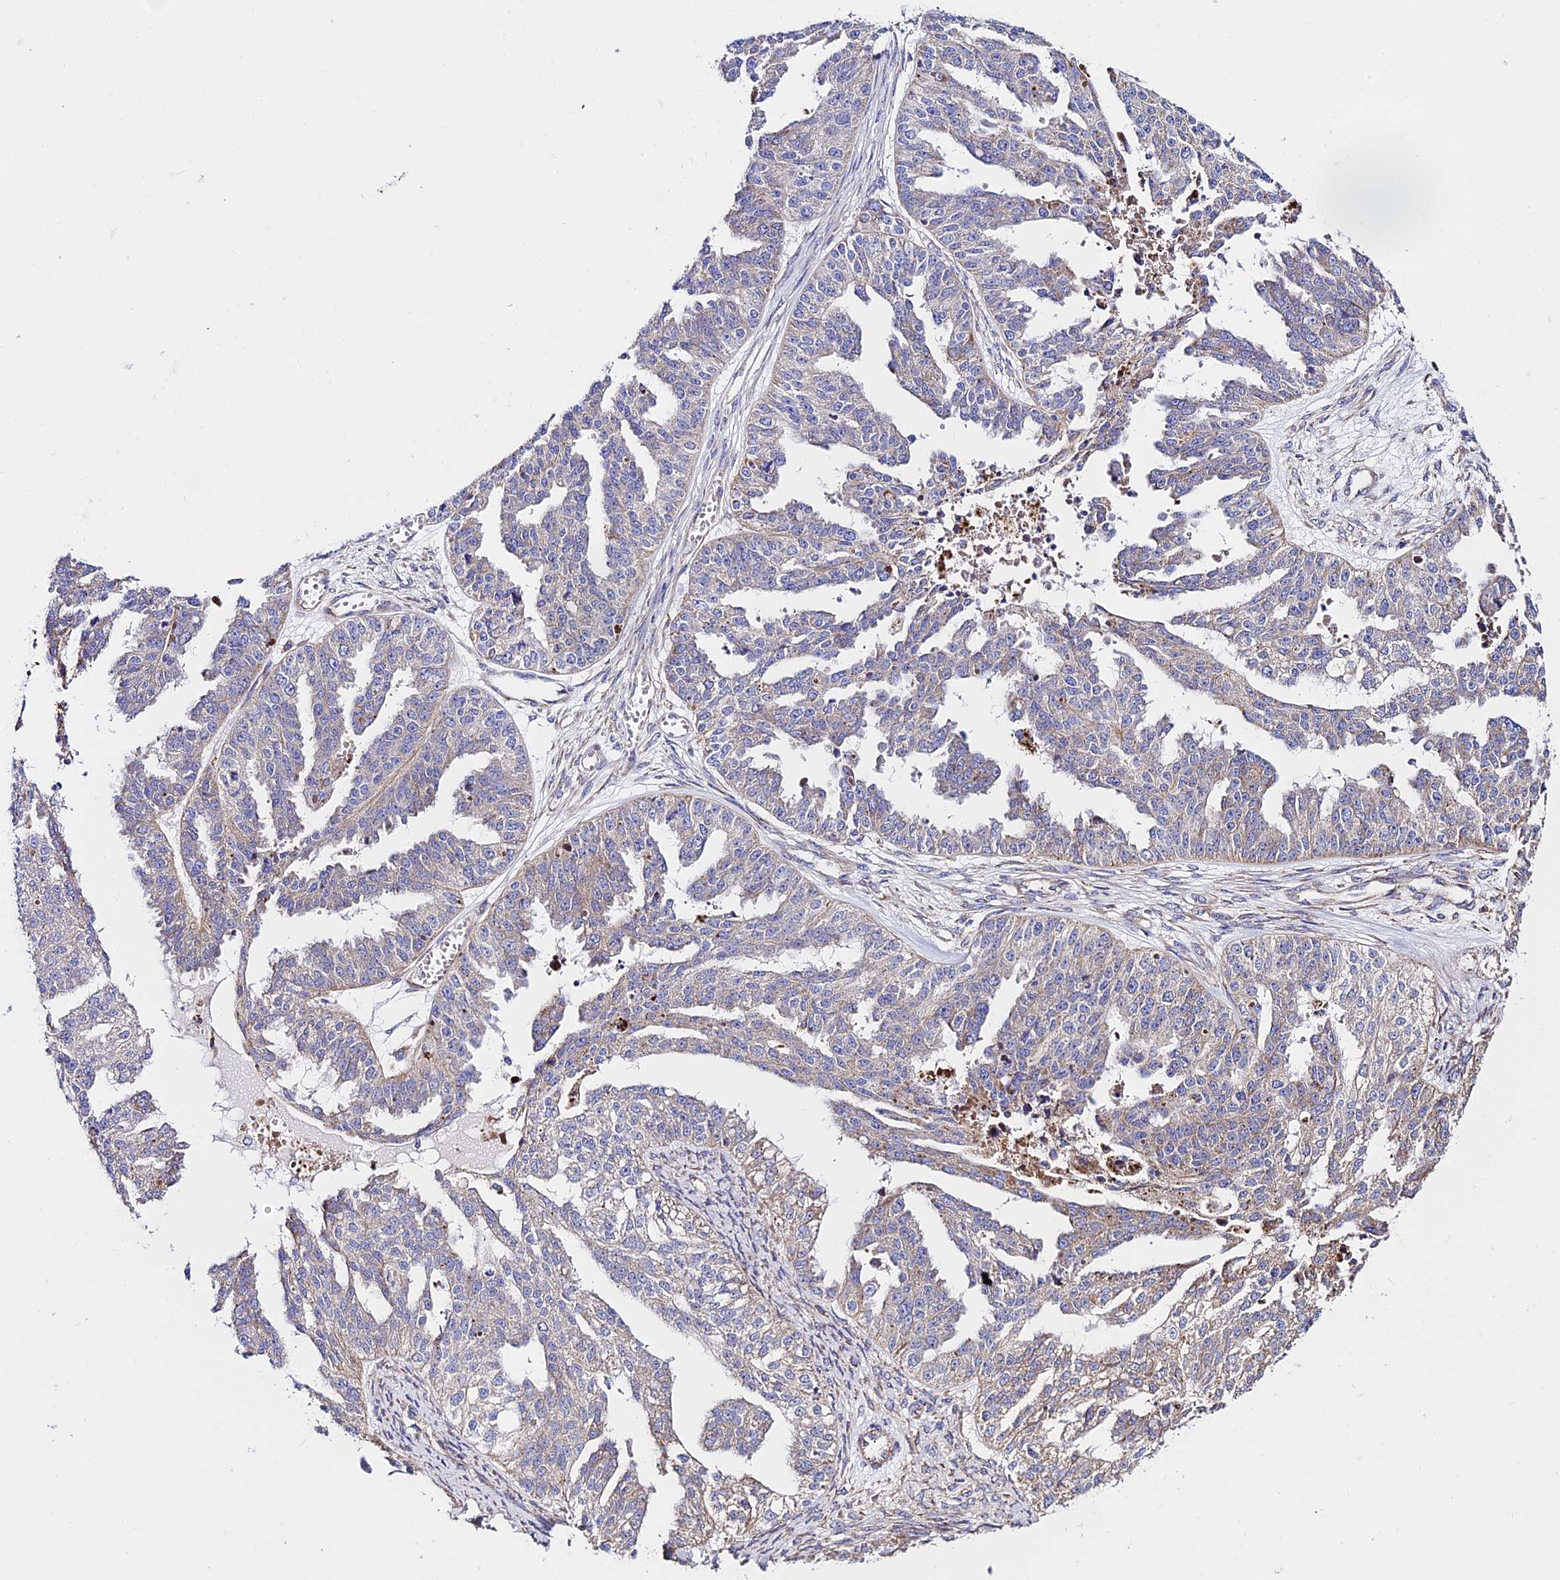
{"staining": {"intensity": "weak", "quantity": "<25%", "location": "cytoplasmic/membranous"}, "tissue": "ovarian cancer", "cell_type": "Tumor cells", "image_type": "cancer", "snomed": [{"axis": "morphology", "description": "Cystadenocarcinoma, serous, NOS"}, {"axis": "topography", "description": "Ovary"}], "caption": "The micrograph shows no significant staining in tumor cells of ovarian cancer.", "gene": "VPS13C", "patient": {"sex": "female", "age": 58}}